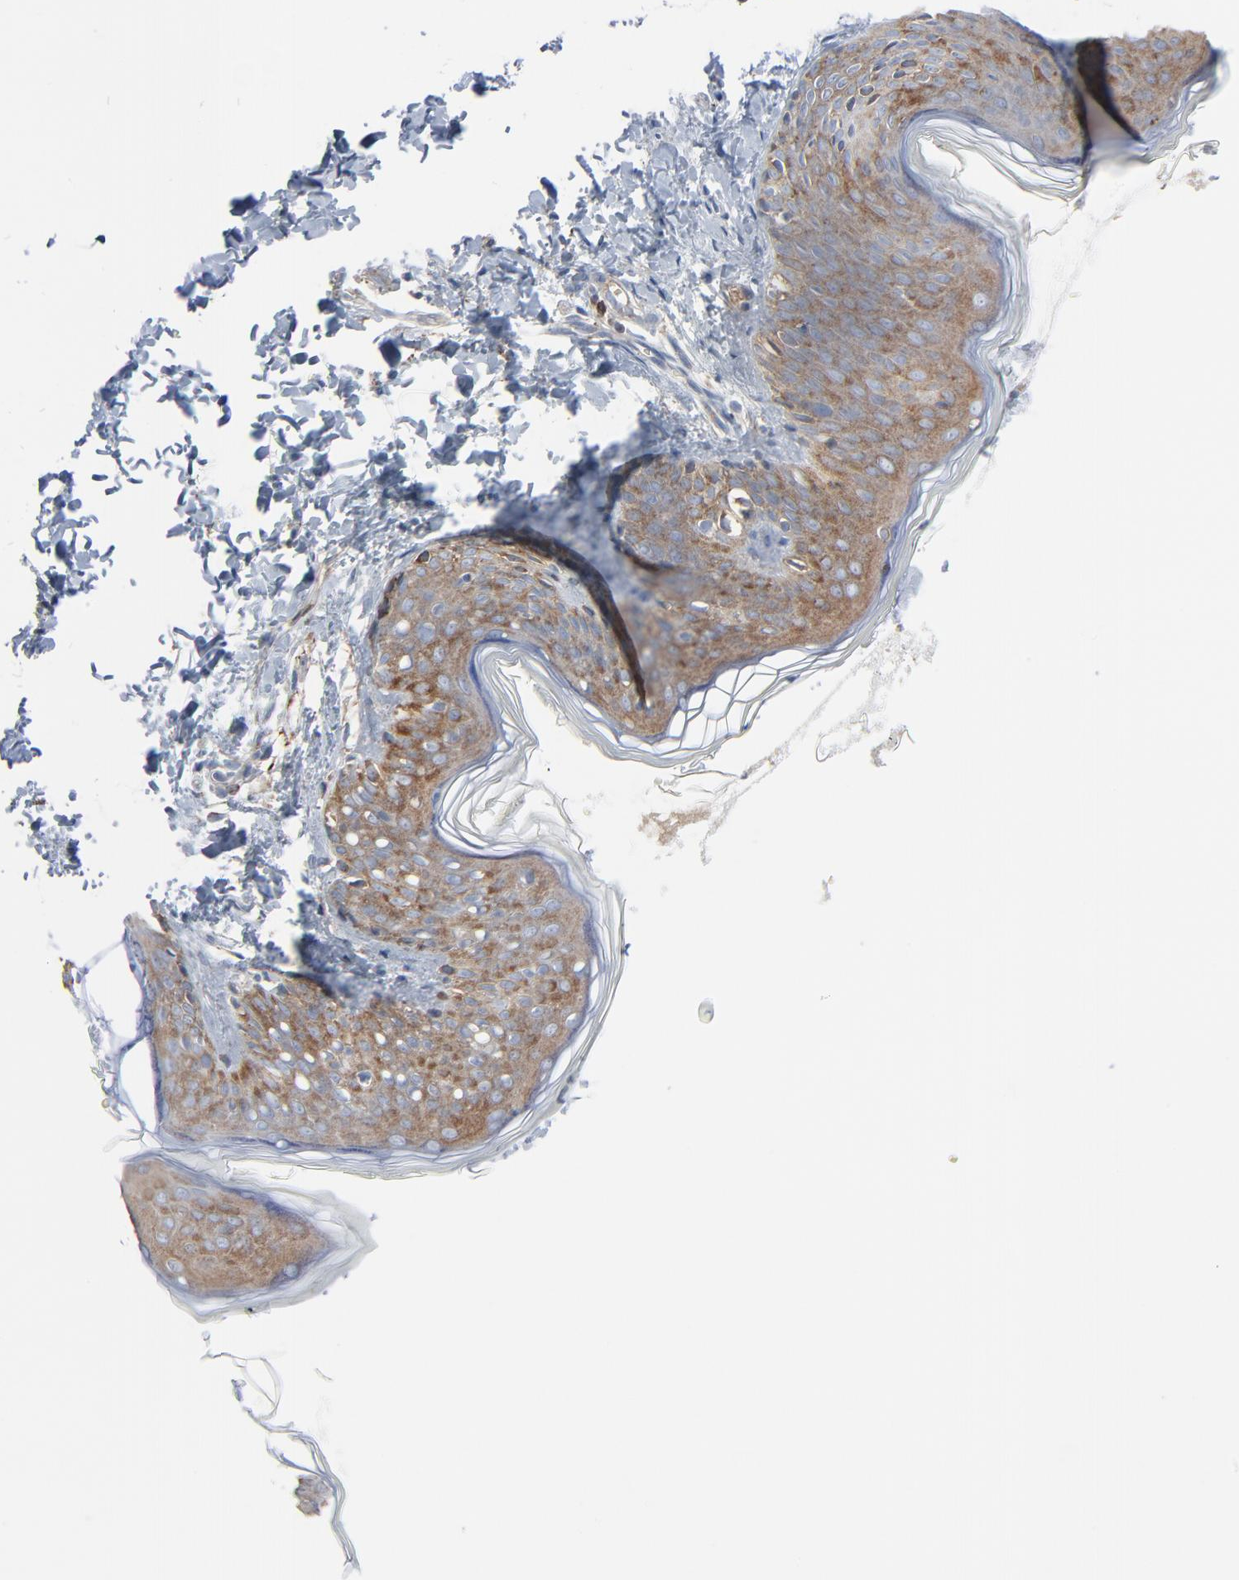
{"staining": {"intensity": "moderate", "quantity": ">75%", "location": "cytoplasmic/membranous"}, "tissue": "skin", "cell_type": "Fibroblasts", "image_type": "normal", "snomed": [{"axis": "morphology", "description": "Normal tissue, NOS"}, {"axis": "topography", "description": "Skin"}], "caption": "IHC of unremarkable human skin reveals medium levels of moderate cytoplasmic/membranous positivity in approximately >75% of fibroblasts. (Stains: DAB in brown, nuclei in blue, Microscopy: brightfield microscopy at high magnification).", "gene": "OPTN", "patient": {"sex": "female", "age": 4}}